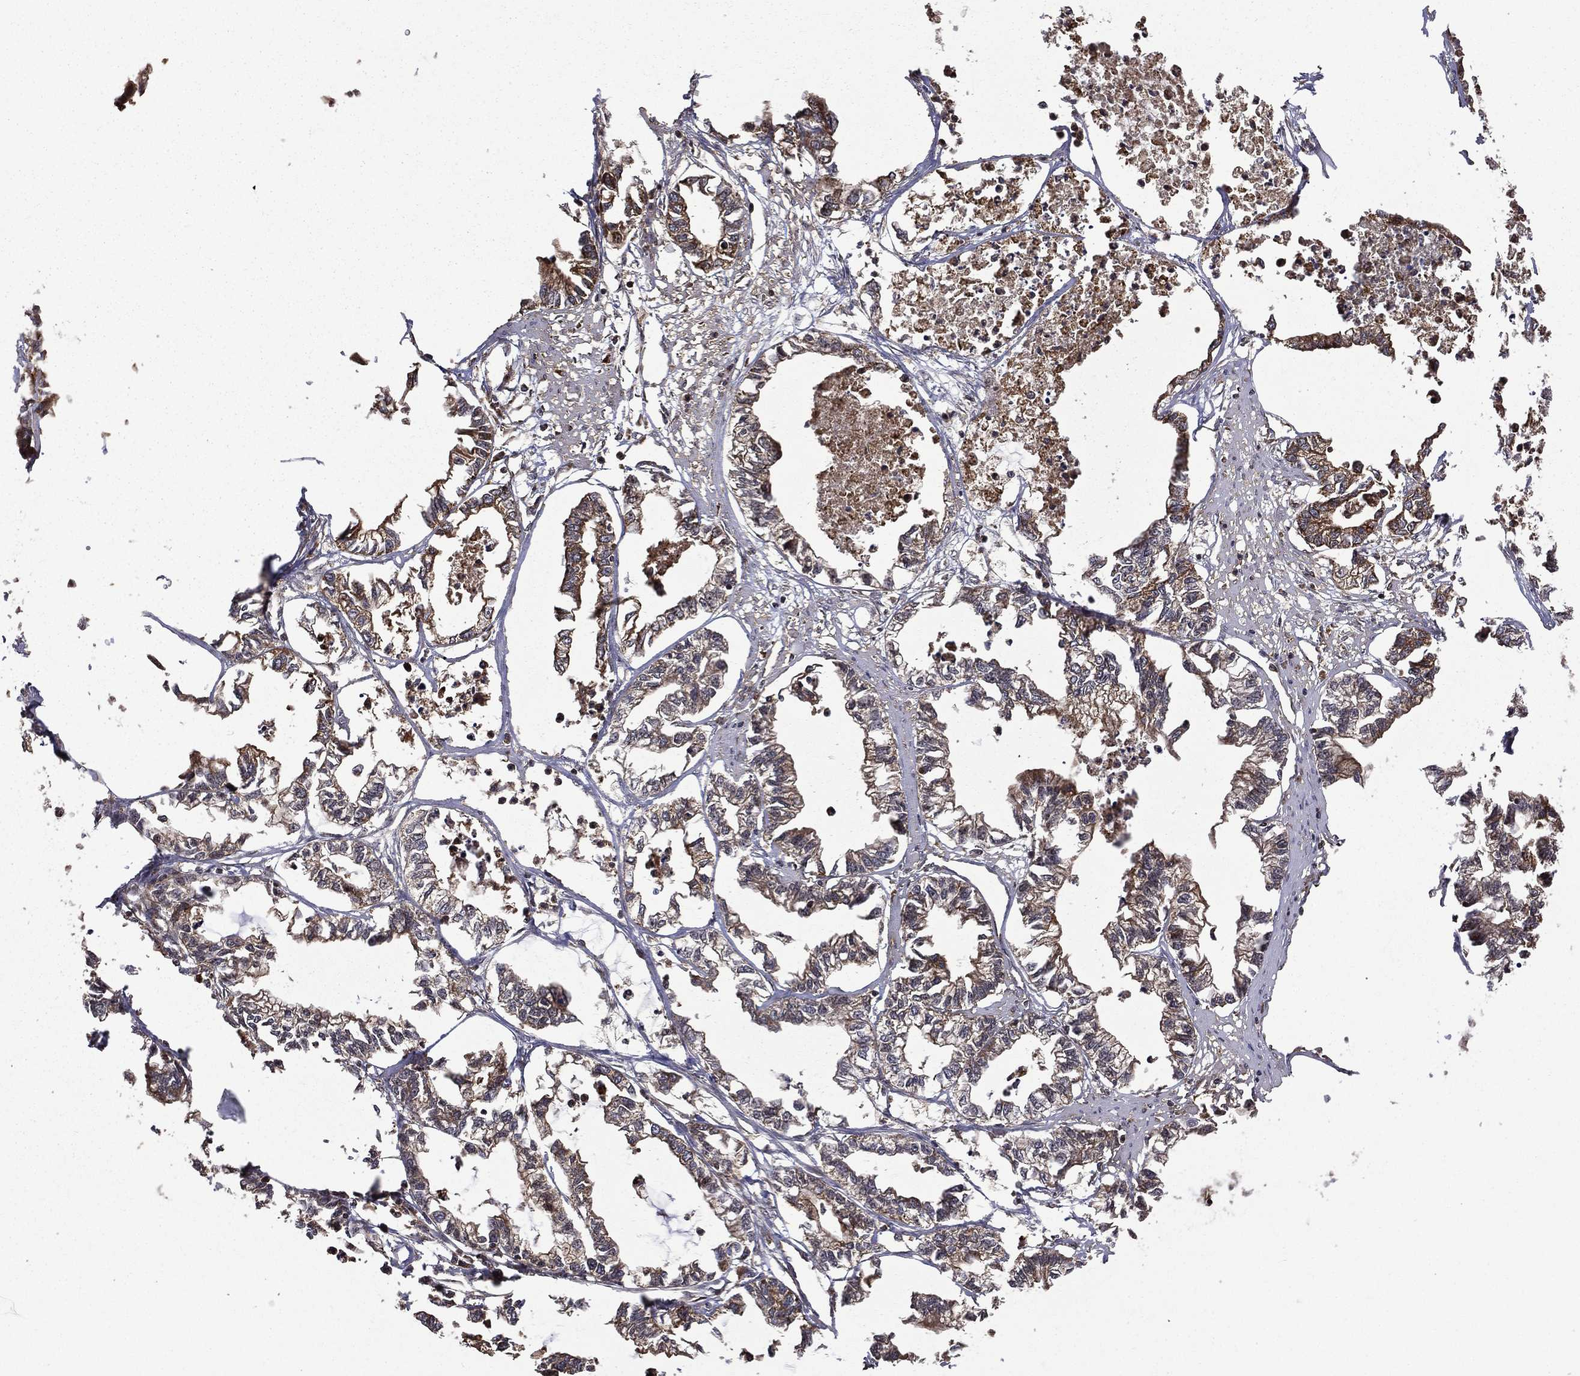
{"staining": {"intensity": "moderate", "quantity": "<25%", "location": "cytoplasmic/membranous"}, "tissue": "stomach cancer", "cell_type": "Tumor cells", "image_type": "cancer", "snomed": [{"axis": "morphology", "description": "Adenocarcinoma, NOS"}, {"axis": "topography", "description": "Stomach"}], "caption": "Adenocarcinoma (stomach) stained with DAB IHC shows low levels of moderate cytoplasmic/membranous positivity in approximately <25% of tumor cells.", "gene": "GIMAP6", "patient": {"sex": "male", "age": 83}}